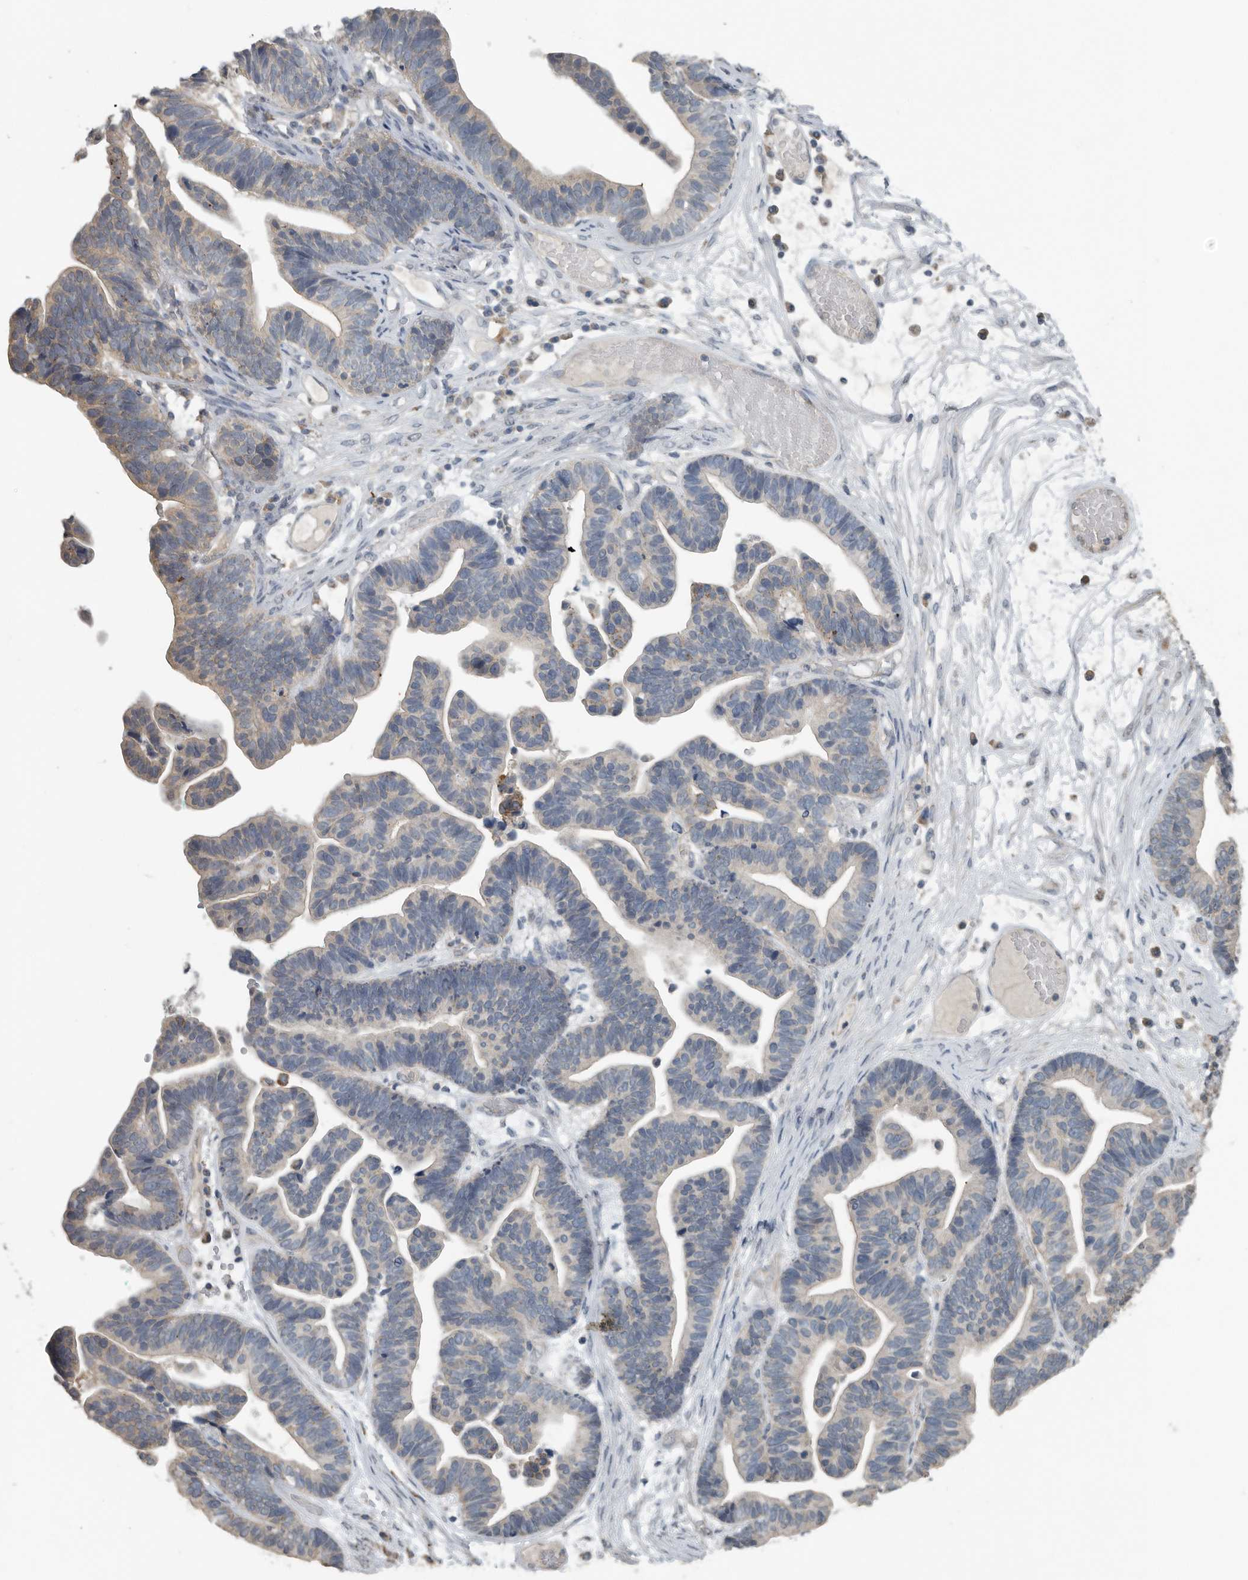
{"staining": {"intensity": "weak", "quantity": "<25%", "location": "cytoplasmic/membranous"}, "tissue": "ovarian cancer", "cell_type": "Tumor cells", "image_type": "cancer", "snomed": [{"axis": "morphology", "description": "Cystadenocarcinoma, serous, NOS"}, {"axis": "topography", "description": "Ovary"}], "caption": "High power microscopy image of an immunohistochemistry photomicrograph of ovarian serous cystadenocarcinoma, revealing no significant staining in tumor cells. (Brightfield microscopy of DAB immunohistochemistry at high magnification).", "gene": "AFAP1", "patient": {"sex": "female", "age": 56}}